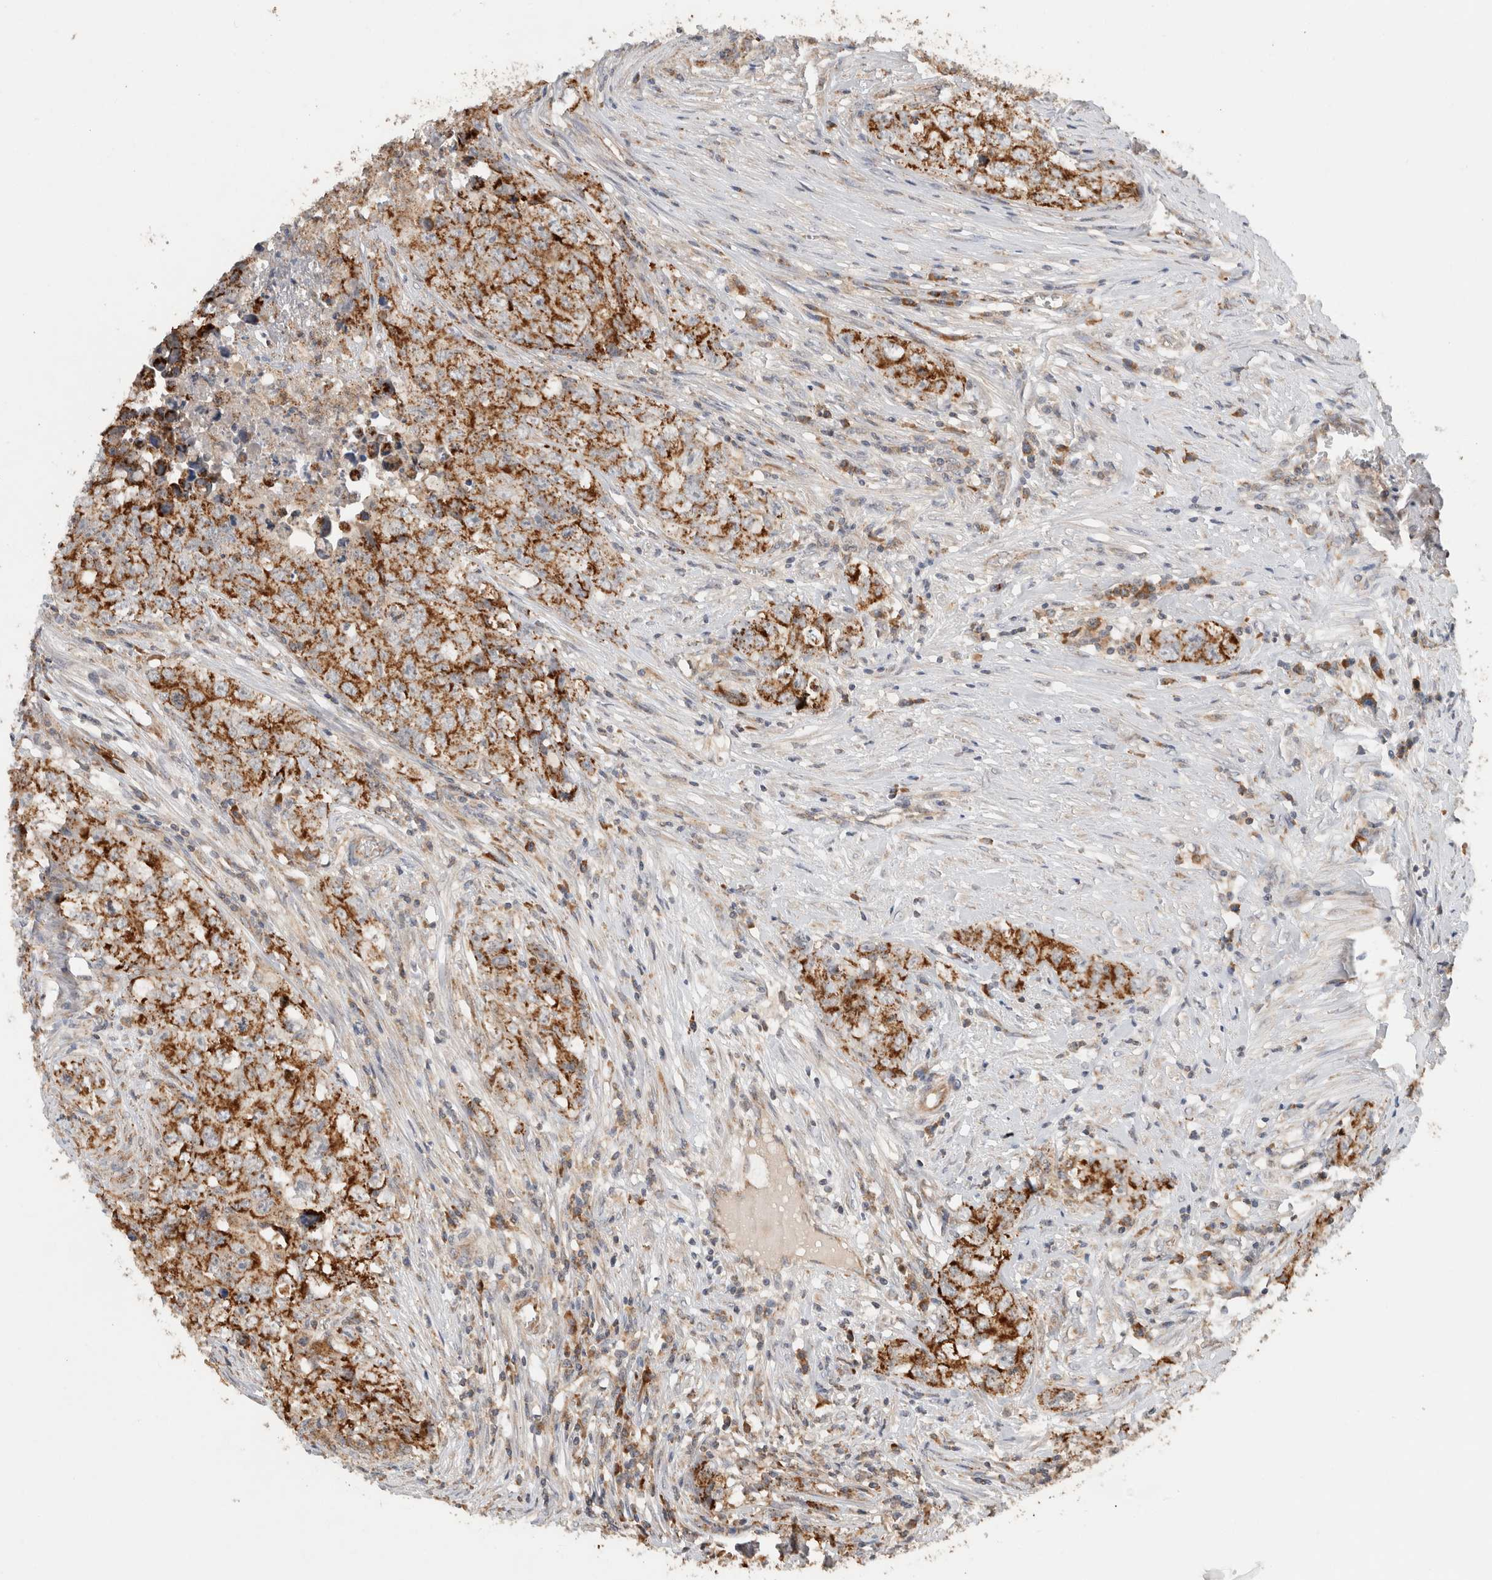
{"staining": {"intensity": "strong", "quantity": ">75%", "location": "cytoplasmic/membranous"}, "tissue": "testis cancer", "cell_type": "Tumor cells", "image_type": "cancer", "snomed": [{"axis": "morphology", "description": "Seminoma, NOS"}, {"axis": "morphology", "description": "Carcinoma, Embryonal, NOS"}, {"axis": "topography", "description": "Testis"}], "caption": "Immunohistochemical staining of human testis cancer reveals high levels of strong cytoplasmic/membranous protein staining in approximately >75% of tumor cells.", "gene": "AMPD1", "patient": {"sex": "male", "age": 43}}